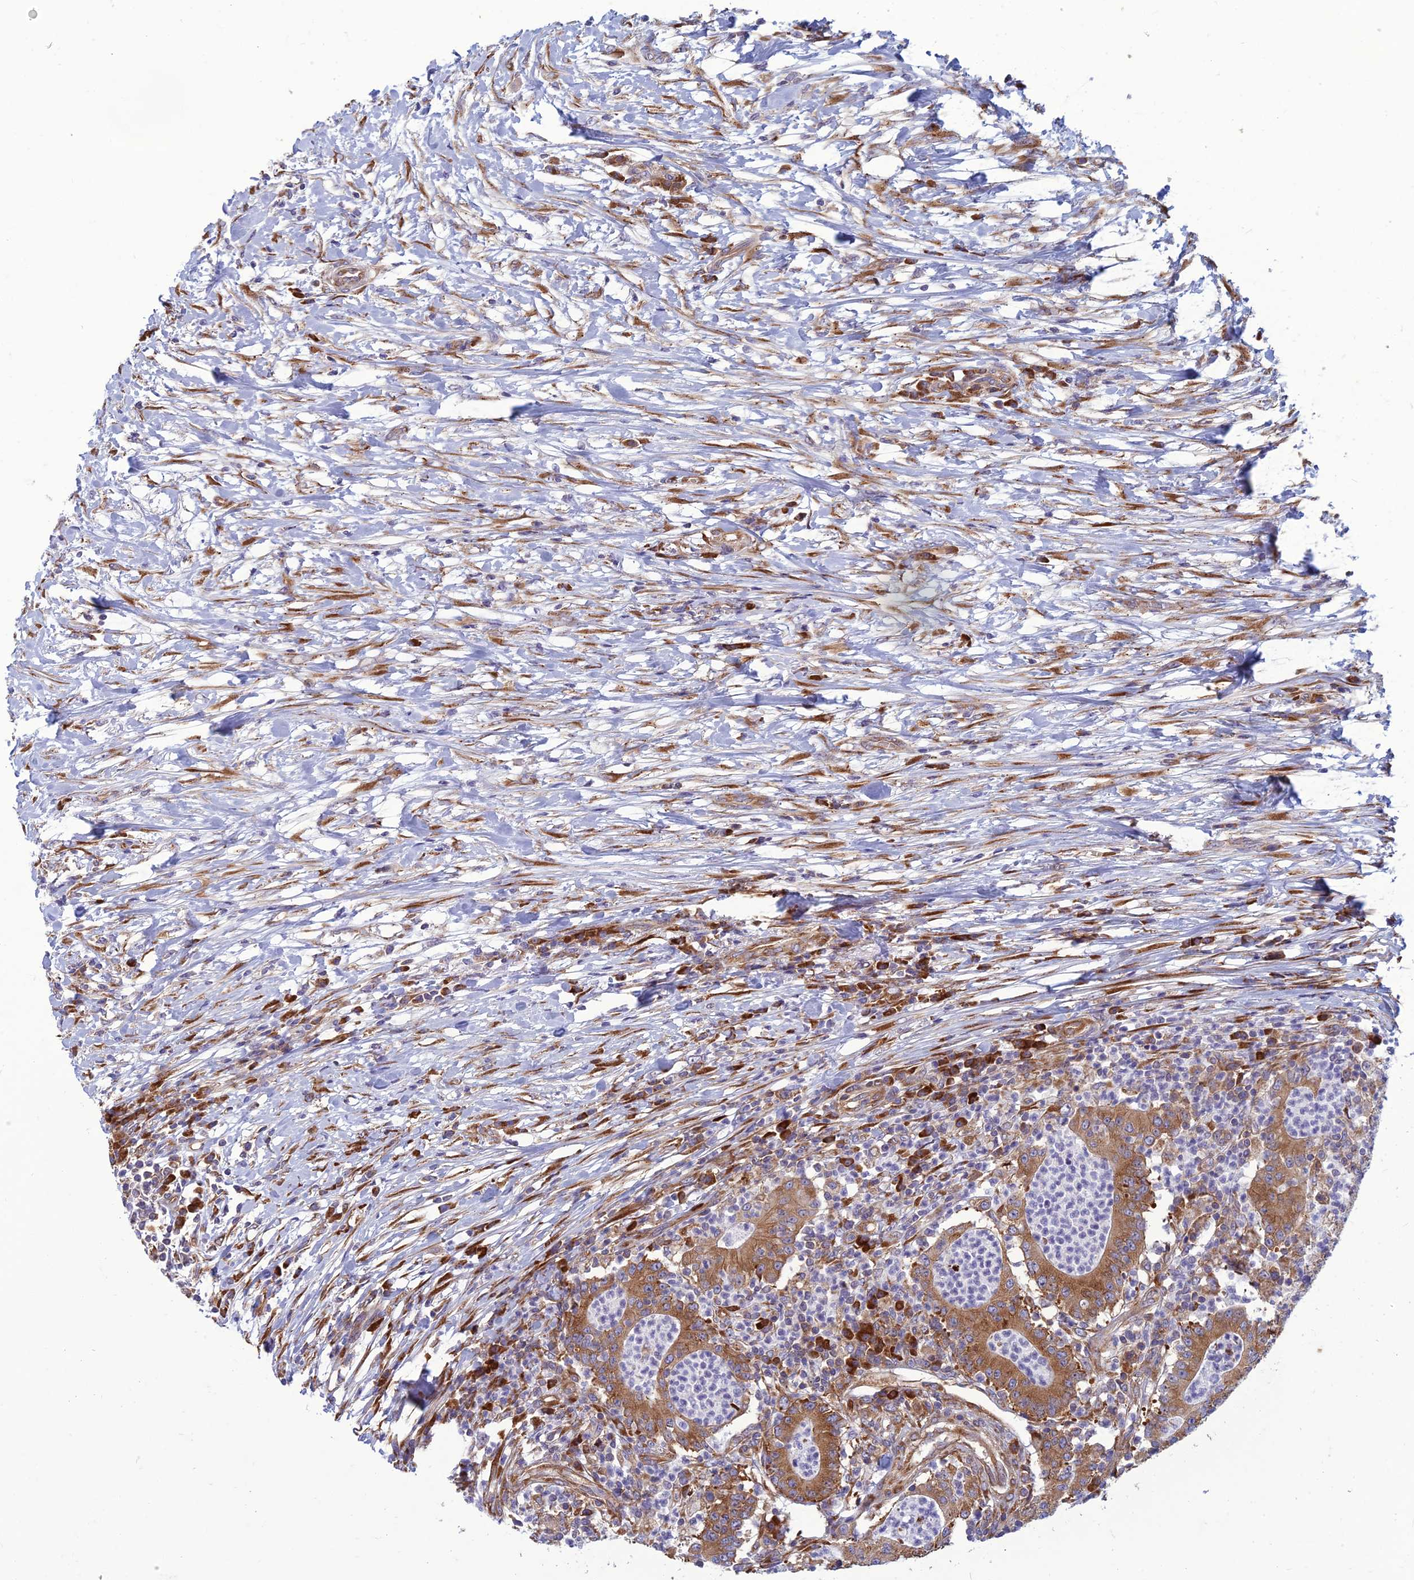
{"staining": {"intensity": "moderate", "quantity": ">75%", "location": "cytoplasmic/membranous"}, "tissue": "colorectal cancer", "cell_type": "Tumor cells", "image_type": "cancer", "snomed": [{"axis": "morphology", "description": "Adenocarcinoma, NOS"}, {"axis": "topography", "description": "Colon"}], "caption": "Protein analysis of adenocarcinoma (colorectal) tissue displays moderate cytoplasmic/membranous staining in about >75% of tumor cells.", "gene": "RPL17-C18orf32", "patient": {"sex": "male", "age": 83}}